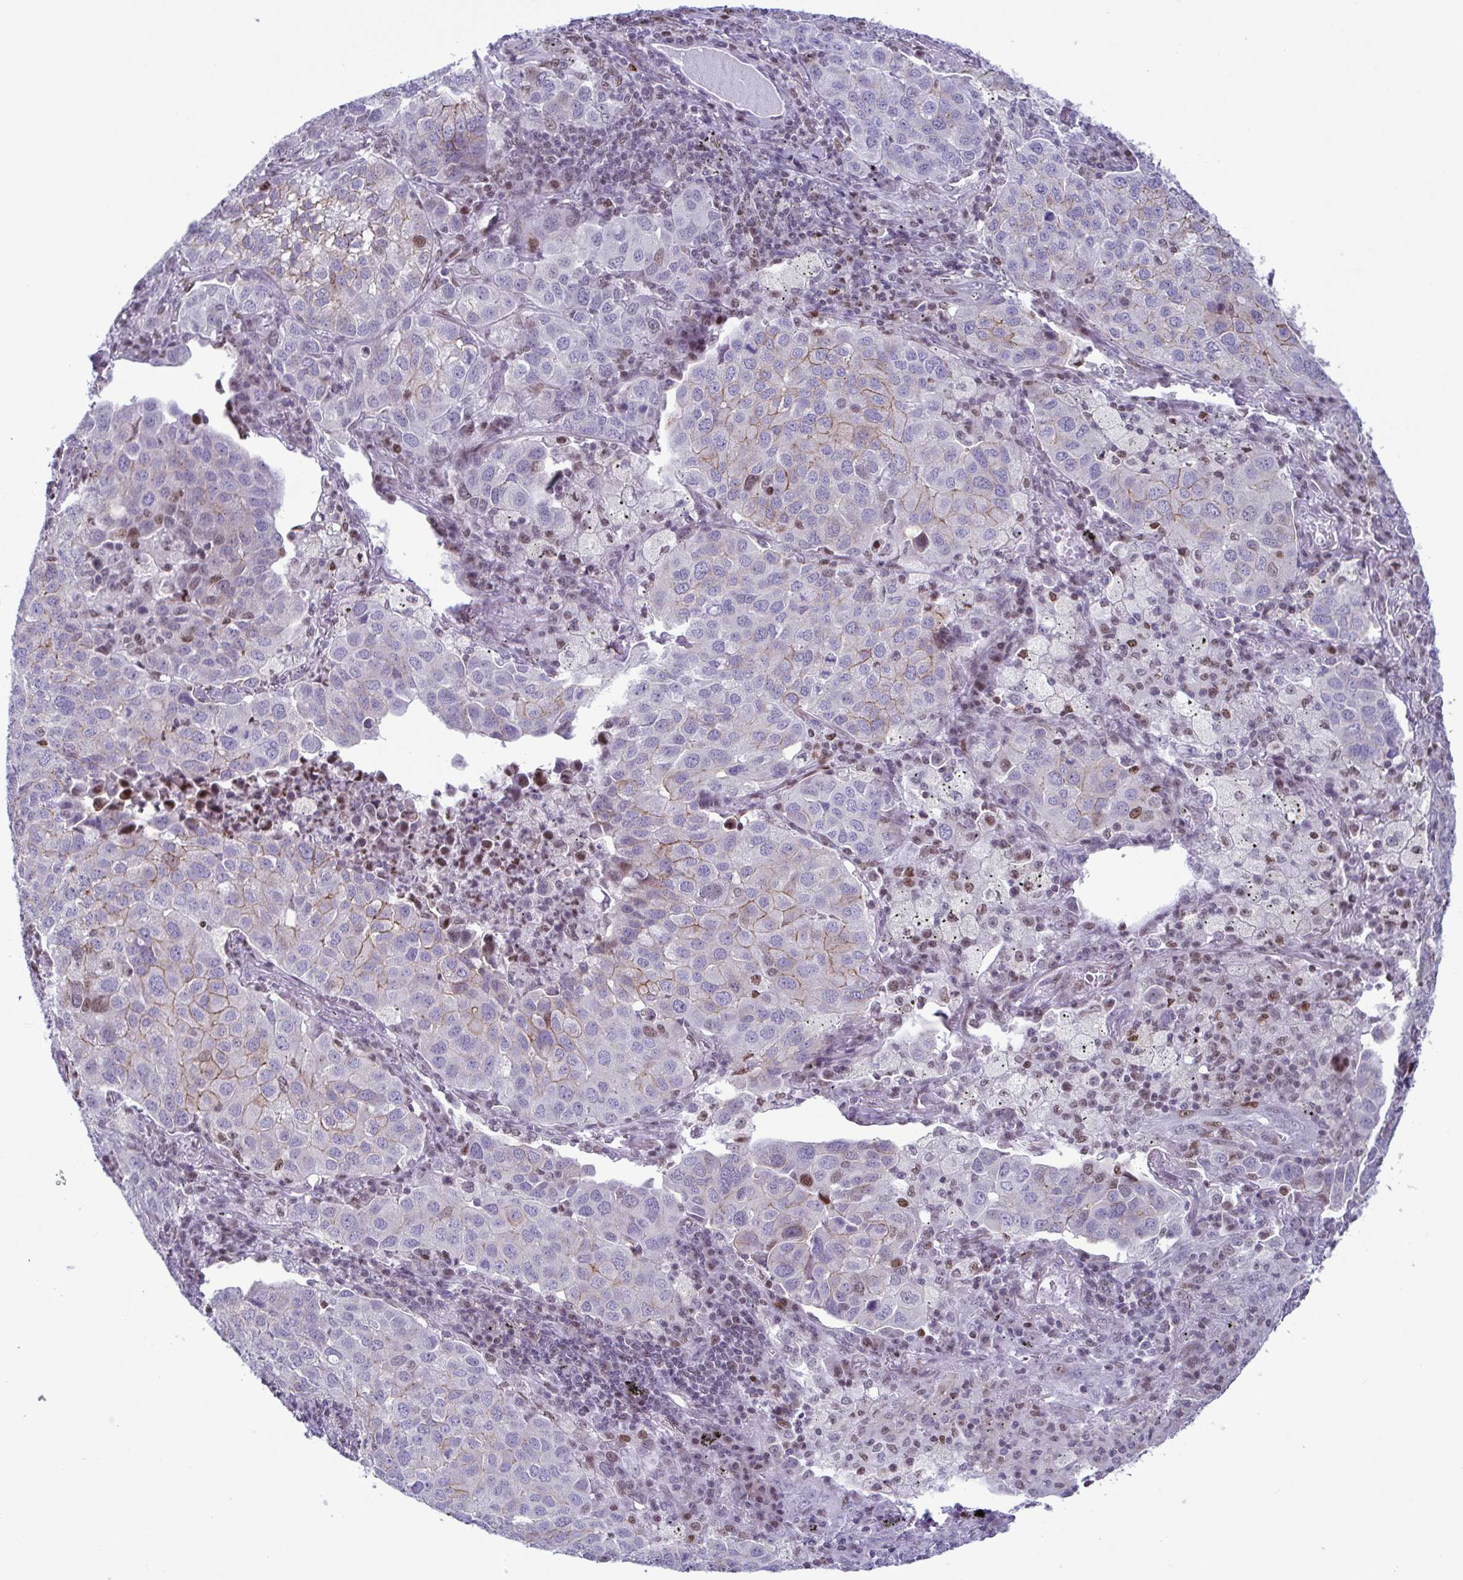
{"staining": {"intensity": "moderate", "quantity": "<25%", "location": "nuclear"}, "tissue": "lung cancer", "cell_type": "Tumor cells", "image_type": "cancer", "snomed": [{"axis": "morphology", "description": "Adenocarcinoma, NOS"}, {"axis": "morphology", "description": "Adenocarcinoma, metastatic, NOS"}, {"axis": "topography", "description": "Lymph node"}, {"axis": "topography", "description": "Lung"}], "caption": "A high-resolution image shows immunohistochemistry staining of lung cancer (metastatic adenocarcinoma), which demonstrates moderate nuclear expression in approximately <25% of tumor cells. The staining was performed using DAB (3,3'-diaminobenzidine), with brown indicating positive protein expression. Nuclei are stained blue with hematoxylin.", "gene": "IRF1", "patient": {"sex": "female", "age": 65}}